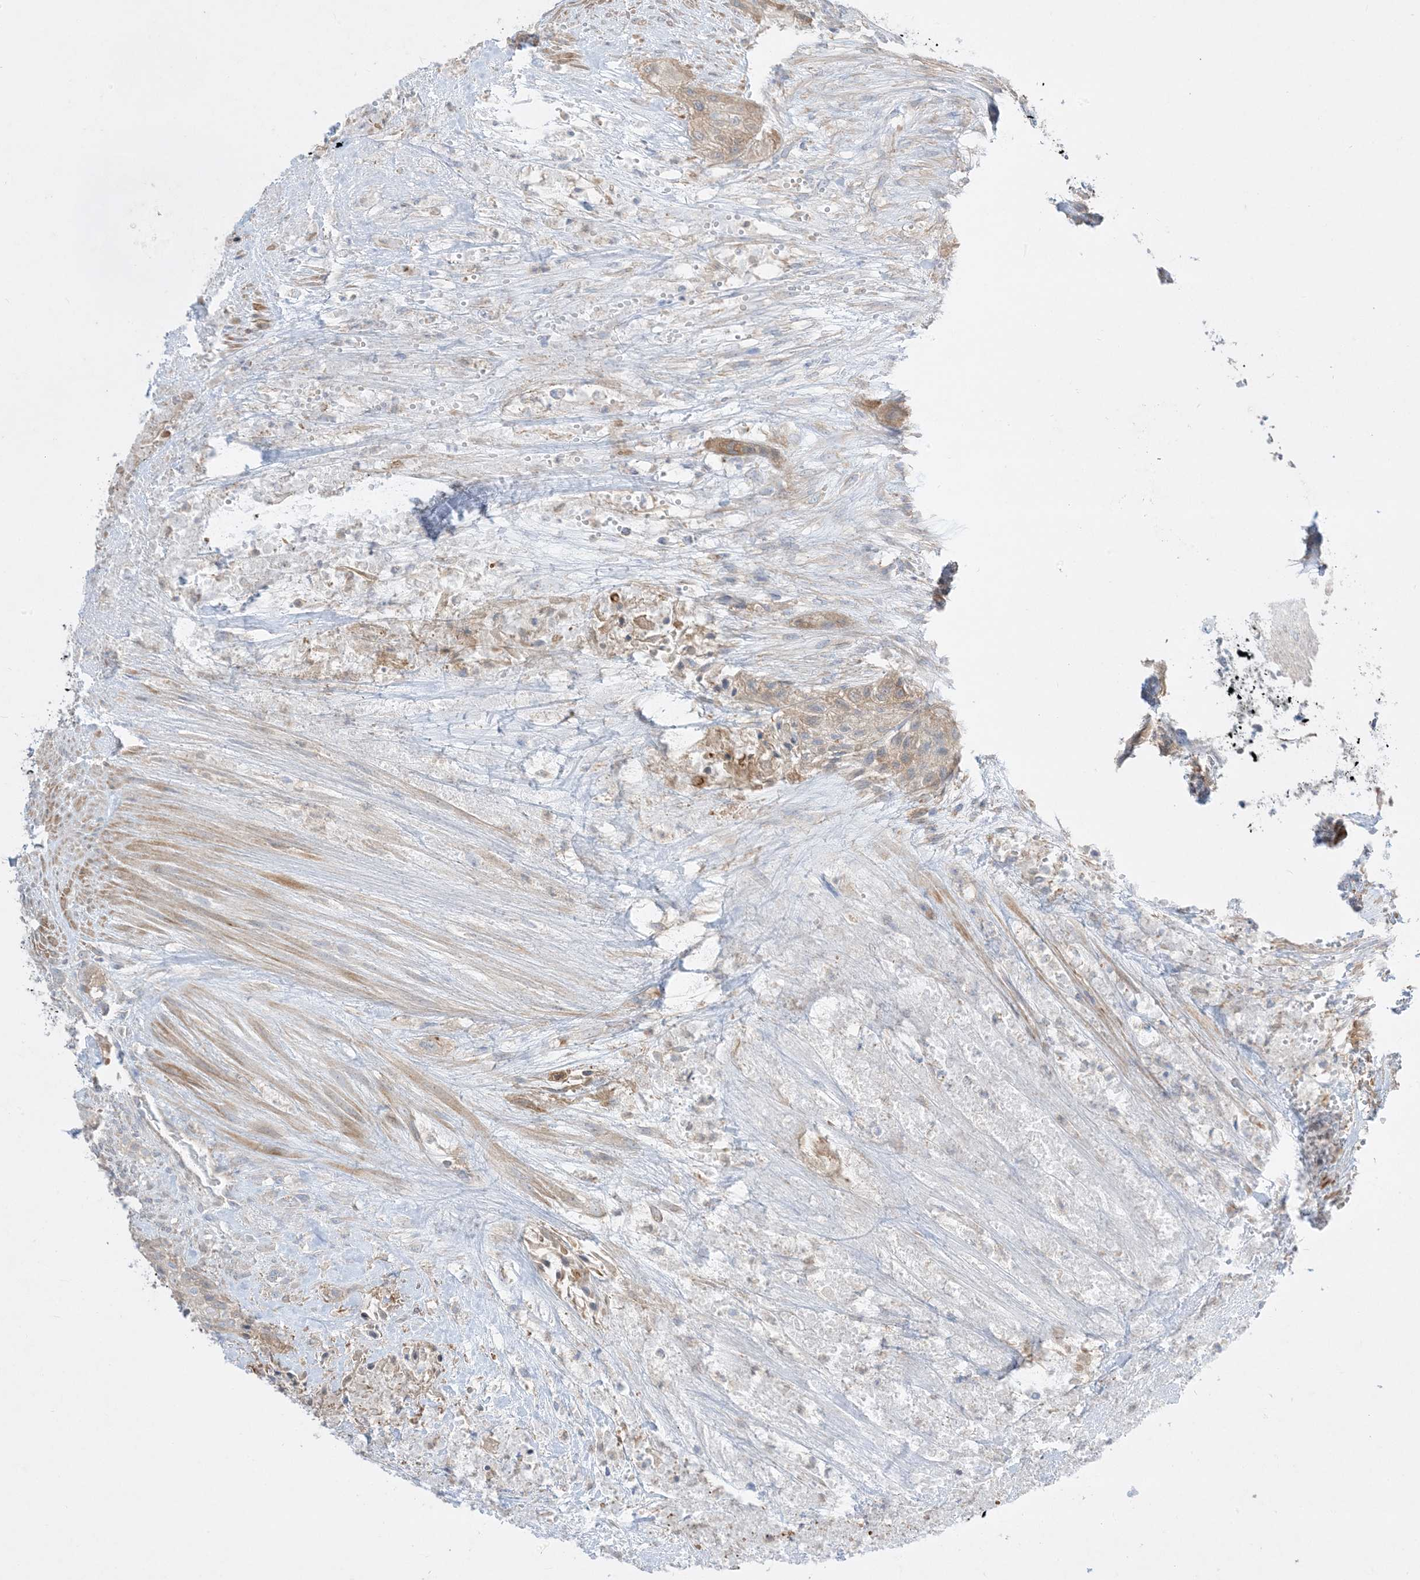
{"staining": {"intensity": "weak", "quantity": "25%-75%", "location": "cytoplasmic/membranous"}, "tissue": "urothelial cancer", "cell_type": "Tumor cells", "image_type": "cancer", "snomed": [{"axis": "morphology", "description": "Urothelial carcinoma, High grade"}, {"axis": "topography", "description": "Urinary bladder"}], "caption": "A micrograph showing weak cytoplasmic/membranous expression in approximately 25%-75% of tumor cells in urothelial cancer, as visualized by brown immunohistochemical staining.", "gene": "ARHGEF9", "patient": {"sex": "male", "age": 35}}